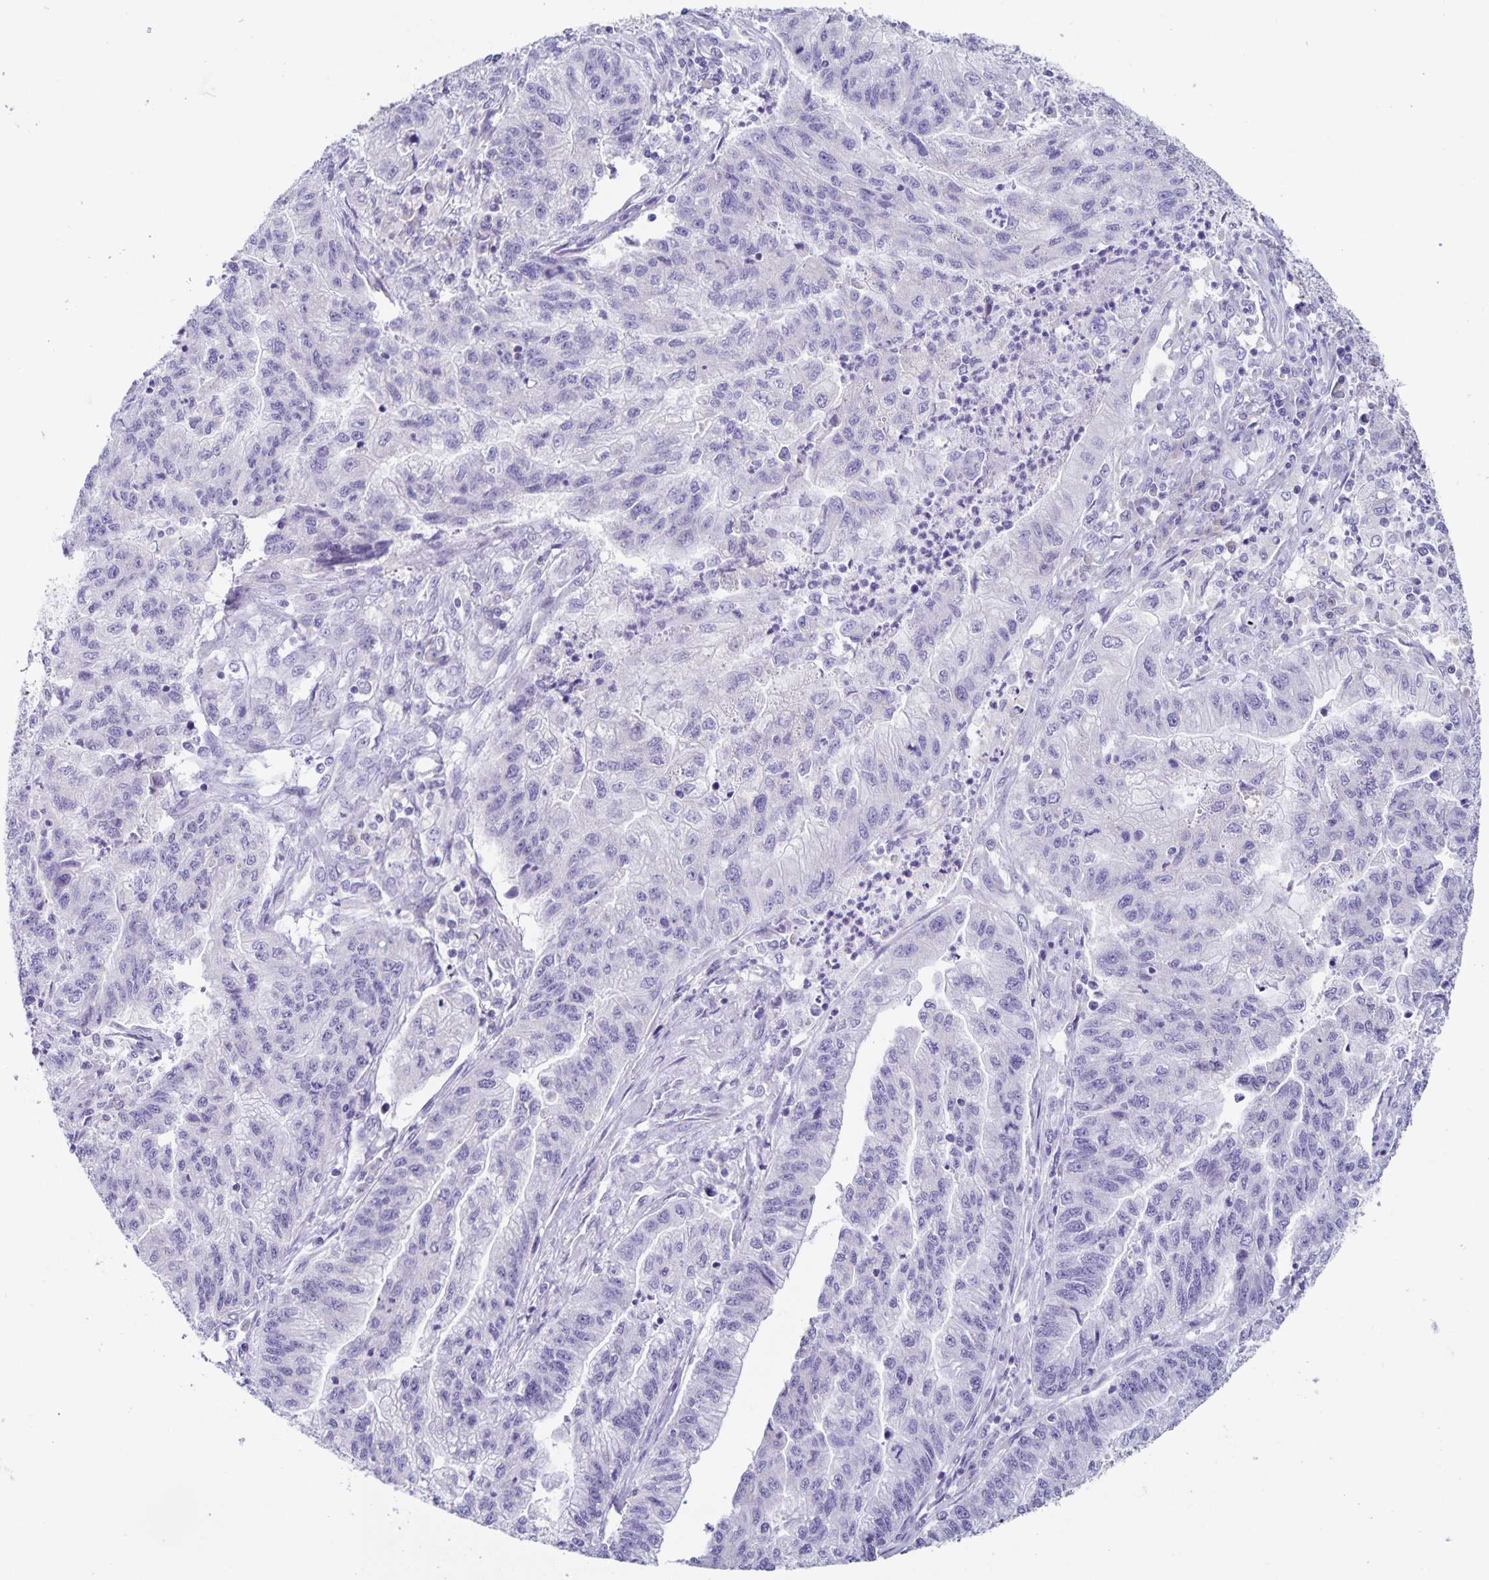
{"staining": {"intensity": "negative", "quantity": "none", "location": "none"}, "tissue": "stomach cancer", "cell_type": "Tumor cells", "image_type": "cancer", "snomed": [{"axis": "morphology", "description": "Adenocarcinoma, NOS"}, {"axis": "topography", "description": "Stomach"}], "caption": "Tumor cells show no significant protein staining in stomach adenocarcinoma. Nuclei are stained in blue.", "gene": "RPL36A", "patient": {"sex": "male", "age": 83}}